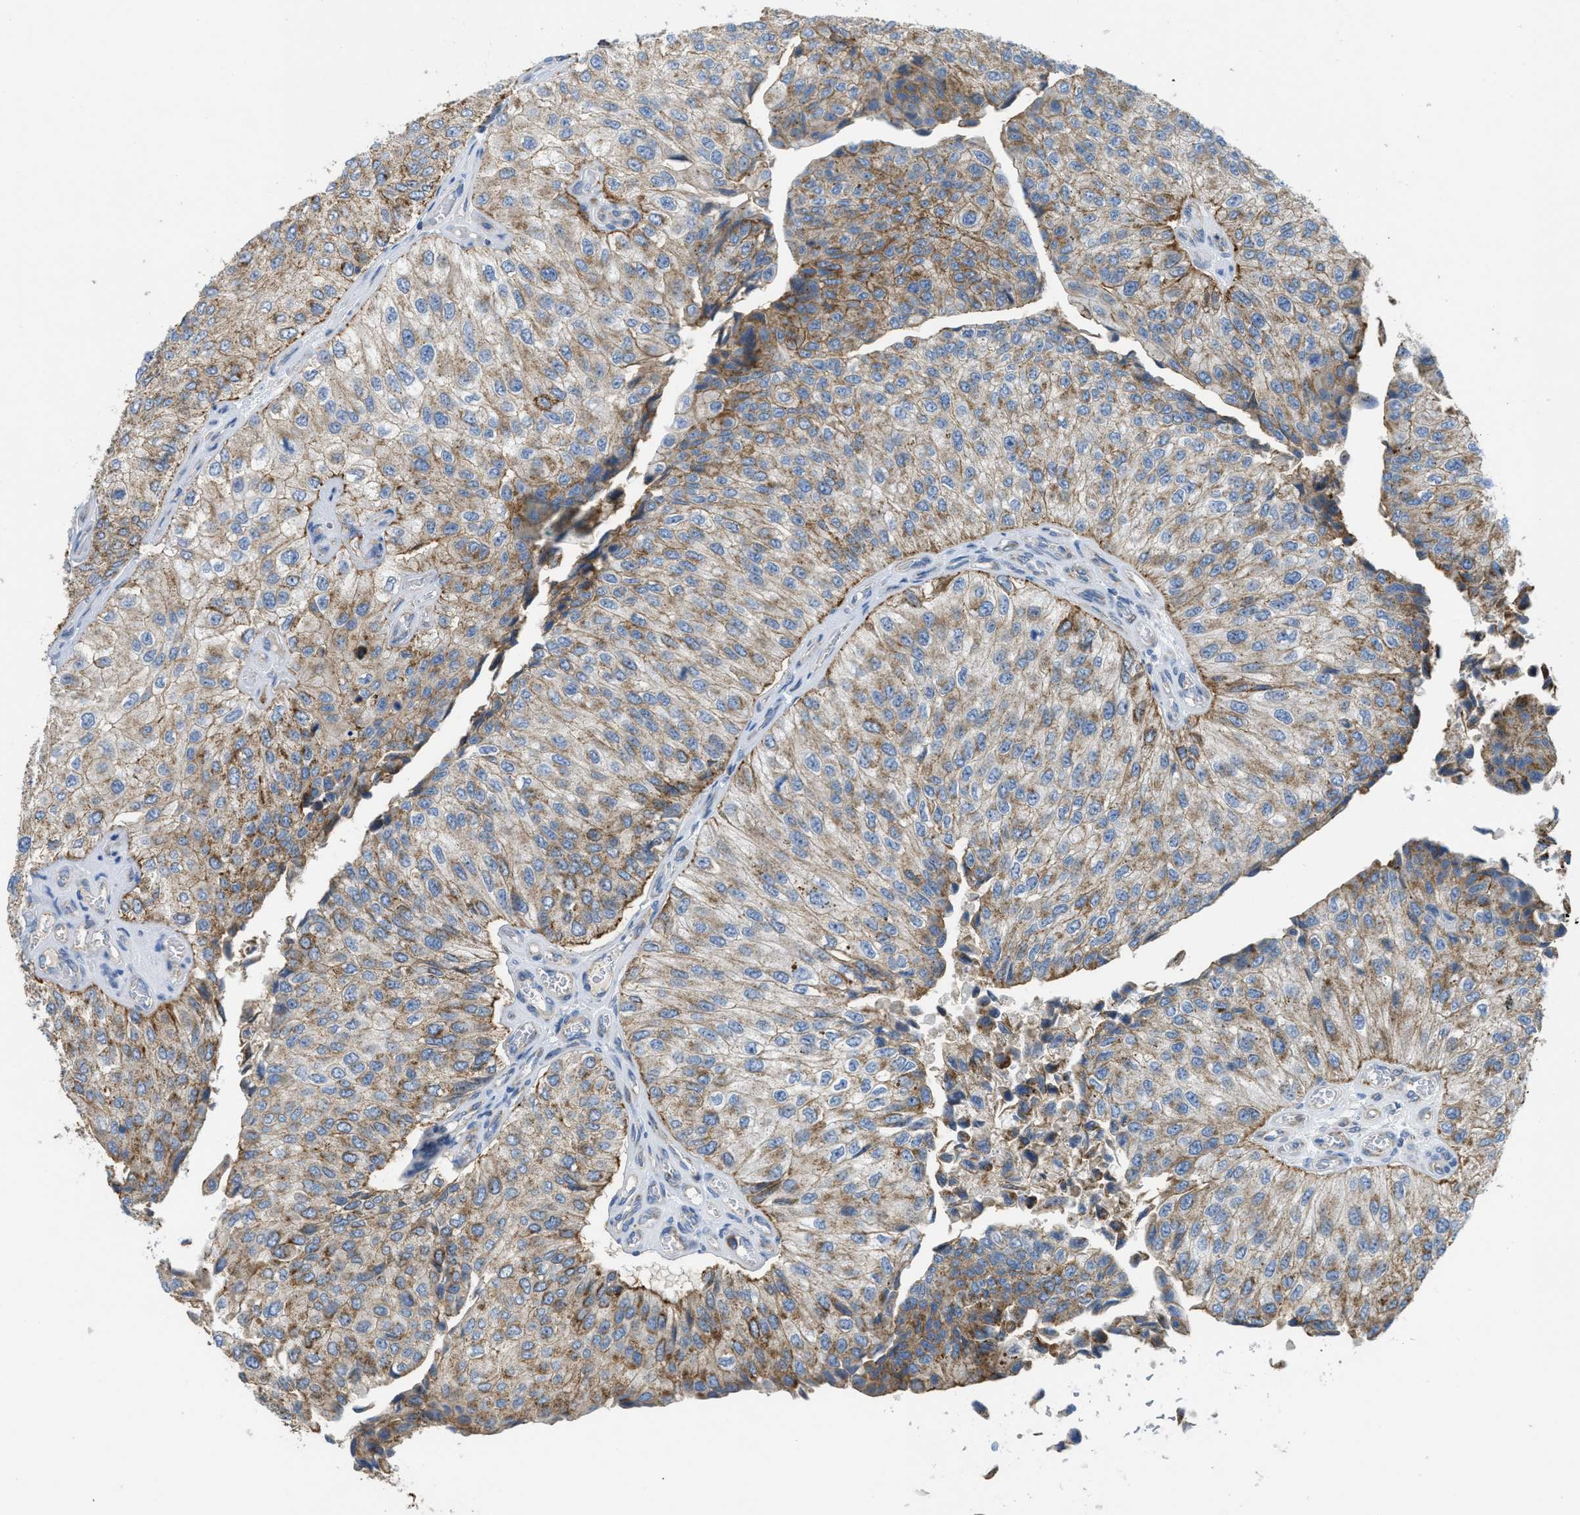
{"staining": {"intensity": "moderate", "quantity": ">75%", "location": "cytoplasmic/membranous"}, "tissue": "urothelial cancer", "cell_type": "Tumor cells", "image_type": "cancer", "snomed": [{"axis": "morphology", "description": "Urothelial carcinoma, High grade"}, {"axis": "topography", "description": "Kidney"}, {"axis": "topography", "description": "Urinary bladder"}], "caption": "Immunohistochemical staining of human urothelial cancer reveals medium levels of moderate cytoplasmic/membranous protein positivity in approximately >75% of tumor cells.", "gene": "BTN3A1", "patient": {"sex": "male", "age": 77}}